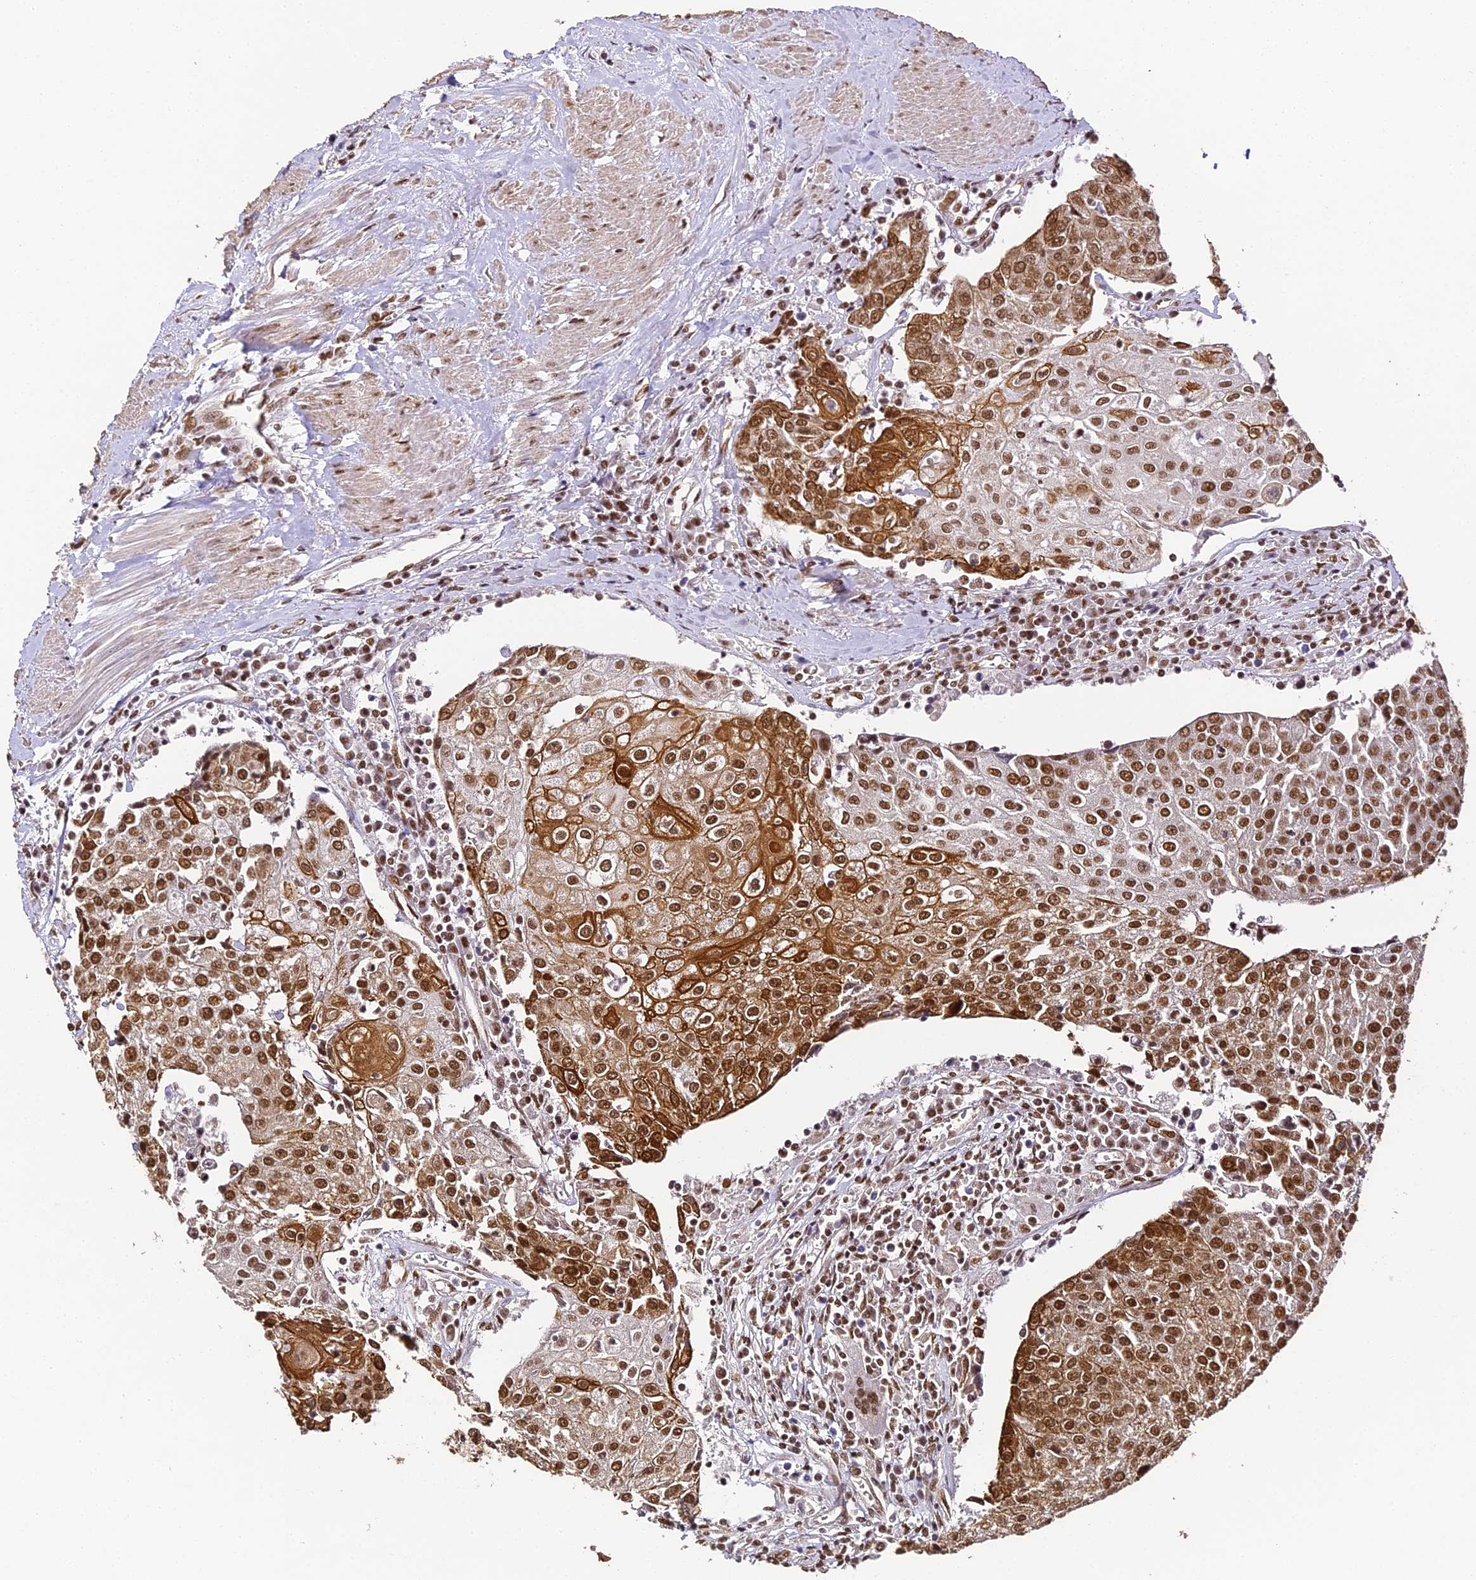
{"staining": {"intensity": "strong", "quantity": ">75%", "location": "cytoplasmic/membranous,nuclear"}, "tissue": "urothelial cancer", "cell_type": "Tumor cells", "image_type": "cancer", "snomed": [{"axis": "morphology", "description": "Urothelial carcinoma, High grade"}, {"axis": "topography", "description": "Urinary bladder"}], "caption": "Protein staining of urothelial cancer tissue displays strong cytoplasmic/membranous and nuclear expression in approximately >75% of tumor cells. (DAB = brown stain, brightfield microscopy at high magnification).", "gene": "HNRNPA1", "patient": {"sex": "female", "age": 85}}